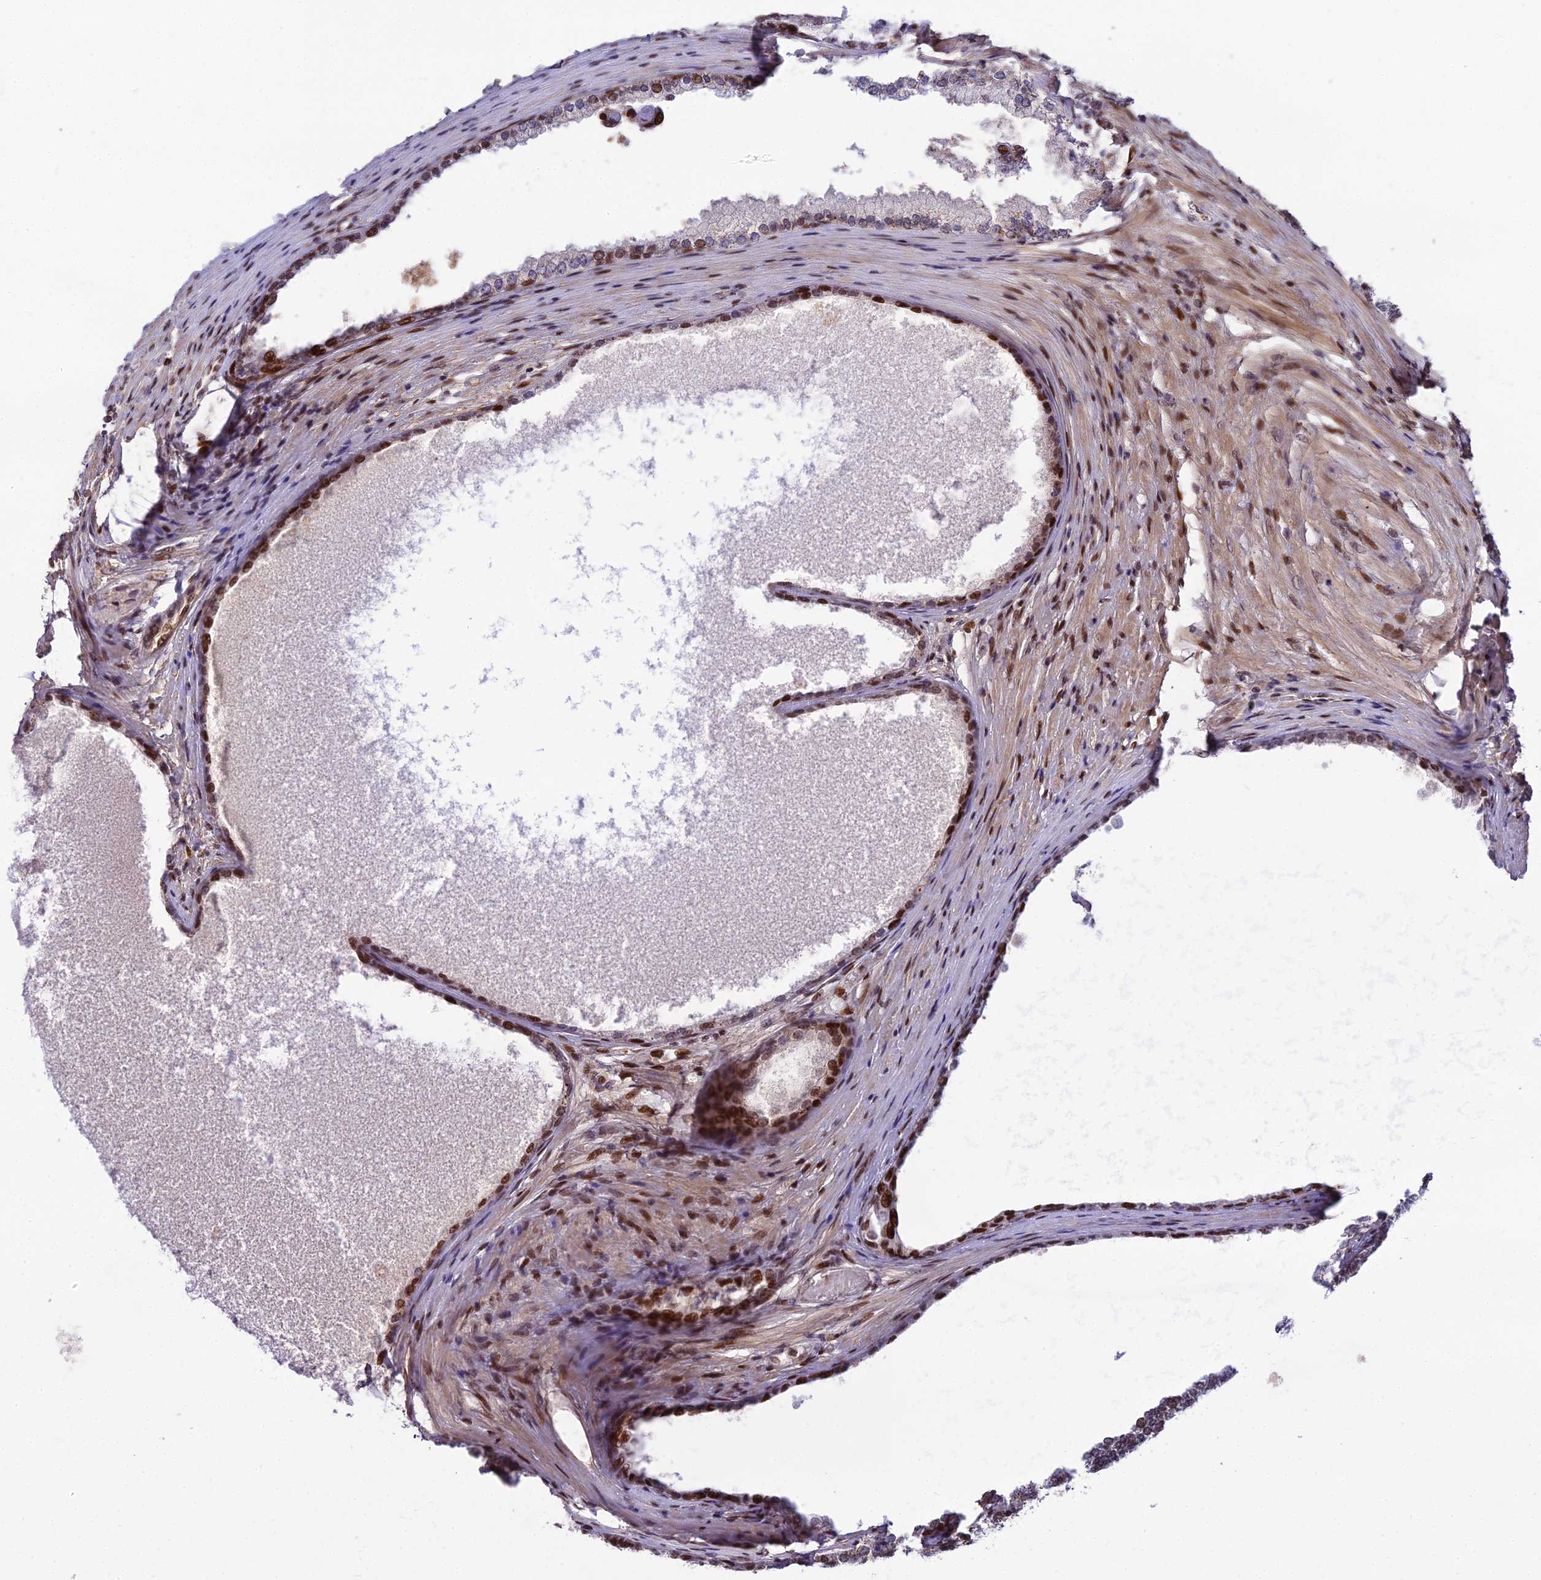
{"staining": {"intensity": "strong", "quantity": ">75%", "location": "nuclear"}, "tissue": "prostate", "cell_type": "Glandular cells", "image_type": "normal", "snomed": [{"axis": "morphology", "description": "Normal tissue, NOS"}, {"axis": "topography", "description": "Prostate"}], "caption": "An immunohistochemistry image of unremarkable tissue is shown. Protein staining in brown highlights strong nuclear positivity in prostate within glandular cells. (DAB (3,3'-diaminobenzidine) IHC, brown staining for protein, blue staining for nuclei).", "gene": "ZNF707", "patient": {"sex": "male", "age": 76}}